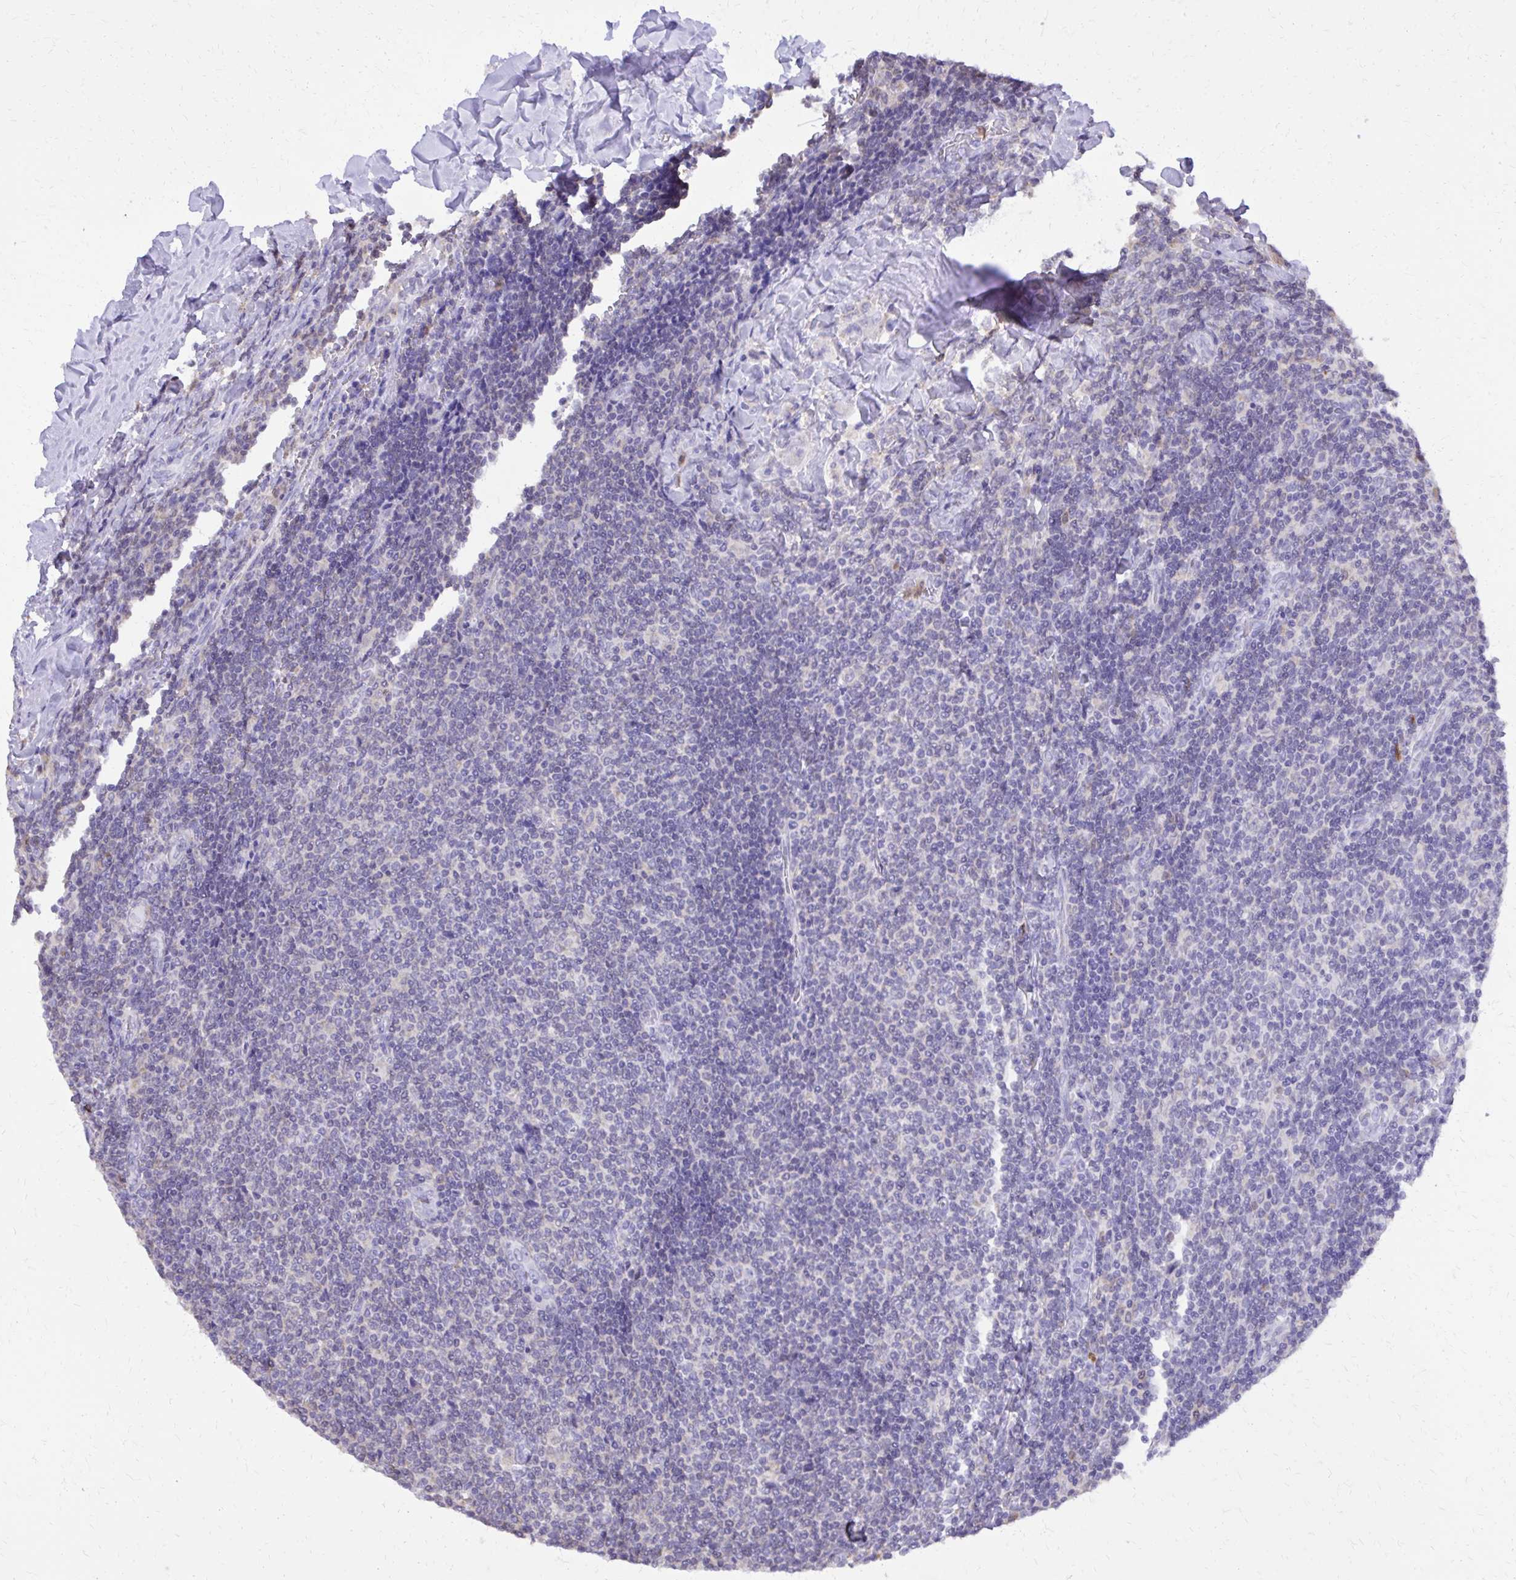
{"staining": {"intensity": "negative", "quantity": "none", "location": "none"}, "tissue": "lymphoma", "cell_type": "Tumor cells", "image_type": "cancer", "snomed": [{"axis": "morphology", "description": "Malignant lymphoma, non-Hodgkin's type, Low grade"}, {"axis": "topography", "description": "Lymph node"}], "caption": "This is an IHC image of malignant lymphoma, non-Hodgkin's type (low-grade). There is no positivity in tumor cells.", "gene": "CAT", "patient": {"sex": "male", "age": 52}}